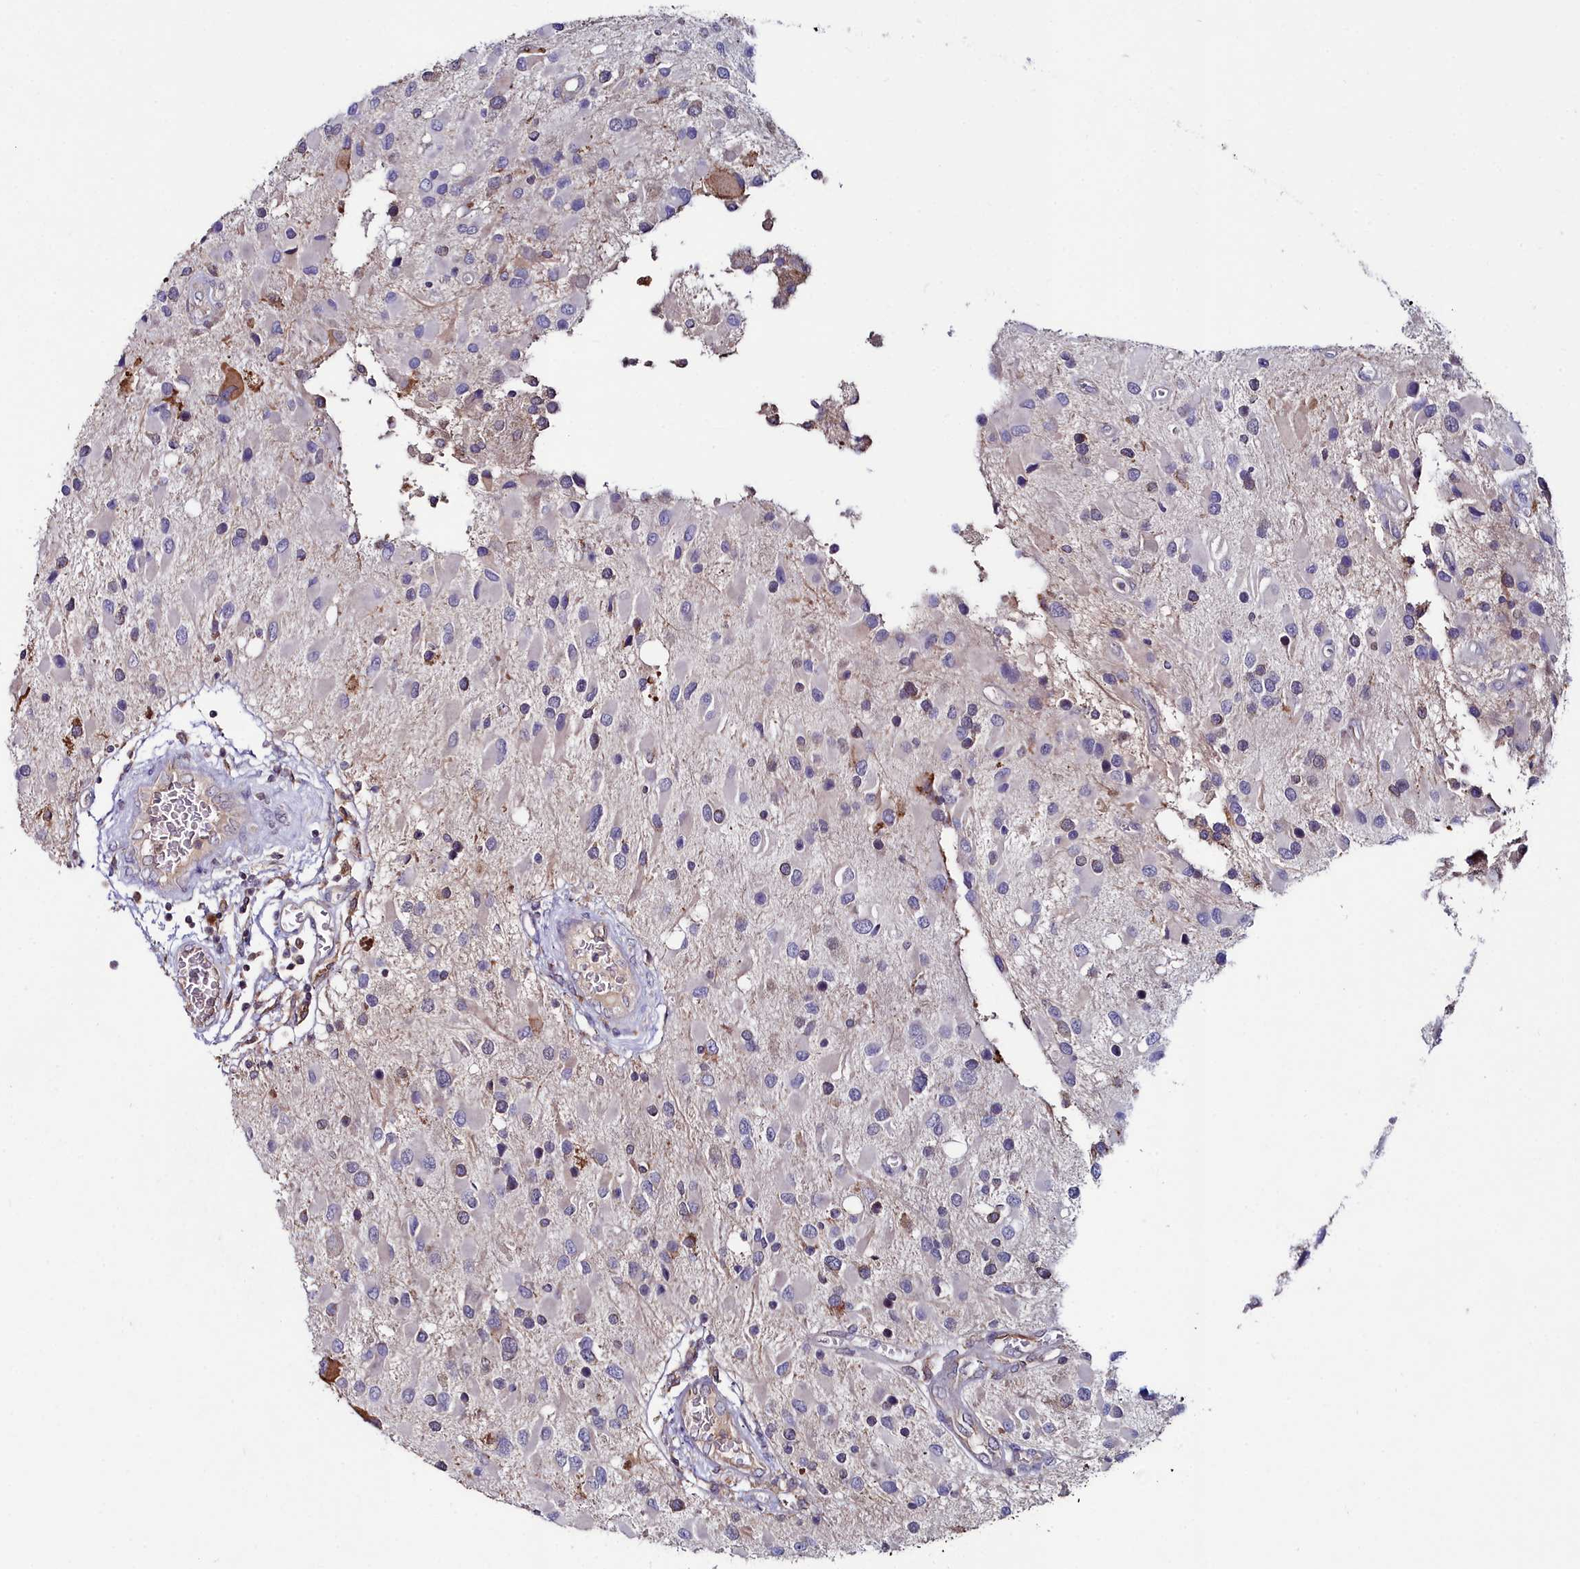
{"staining": {"intensity": "negative", "quantity": "none", "location": "none"}, "tissue": "glioma", "cell_type": "Tumor cells", "image_type": "cancer", "snomed": [{"axis": "morphology", "description": "Glioma, malignant, High grade"}, {"axis": "topography", "description": "Brain"}], "caption": "Immunohistochemistry of human glioma reveals no staining in tumor cells.", "gene": "AMBRA1", "patient": {"sex": "male", "age": 53}}